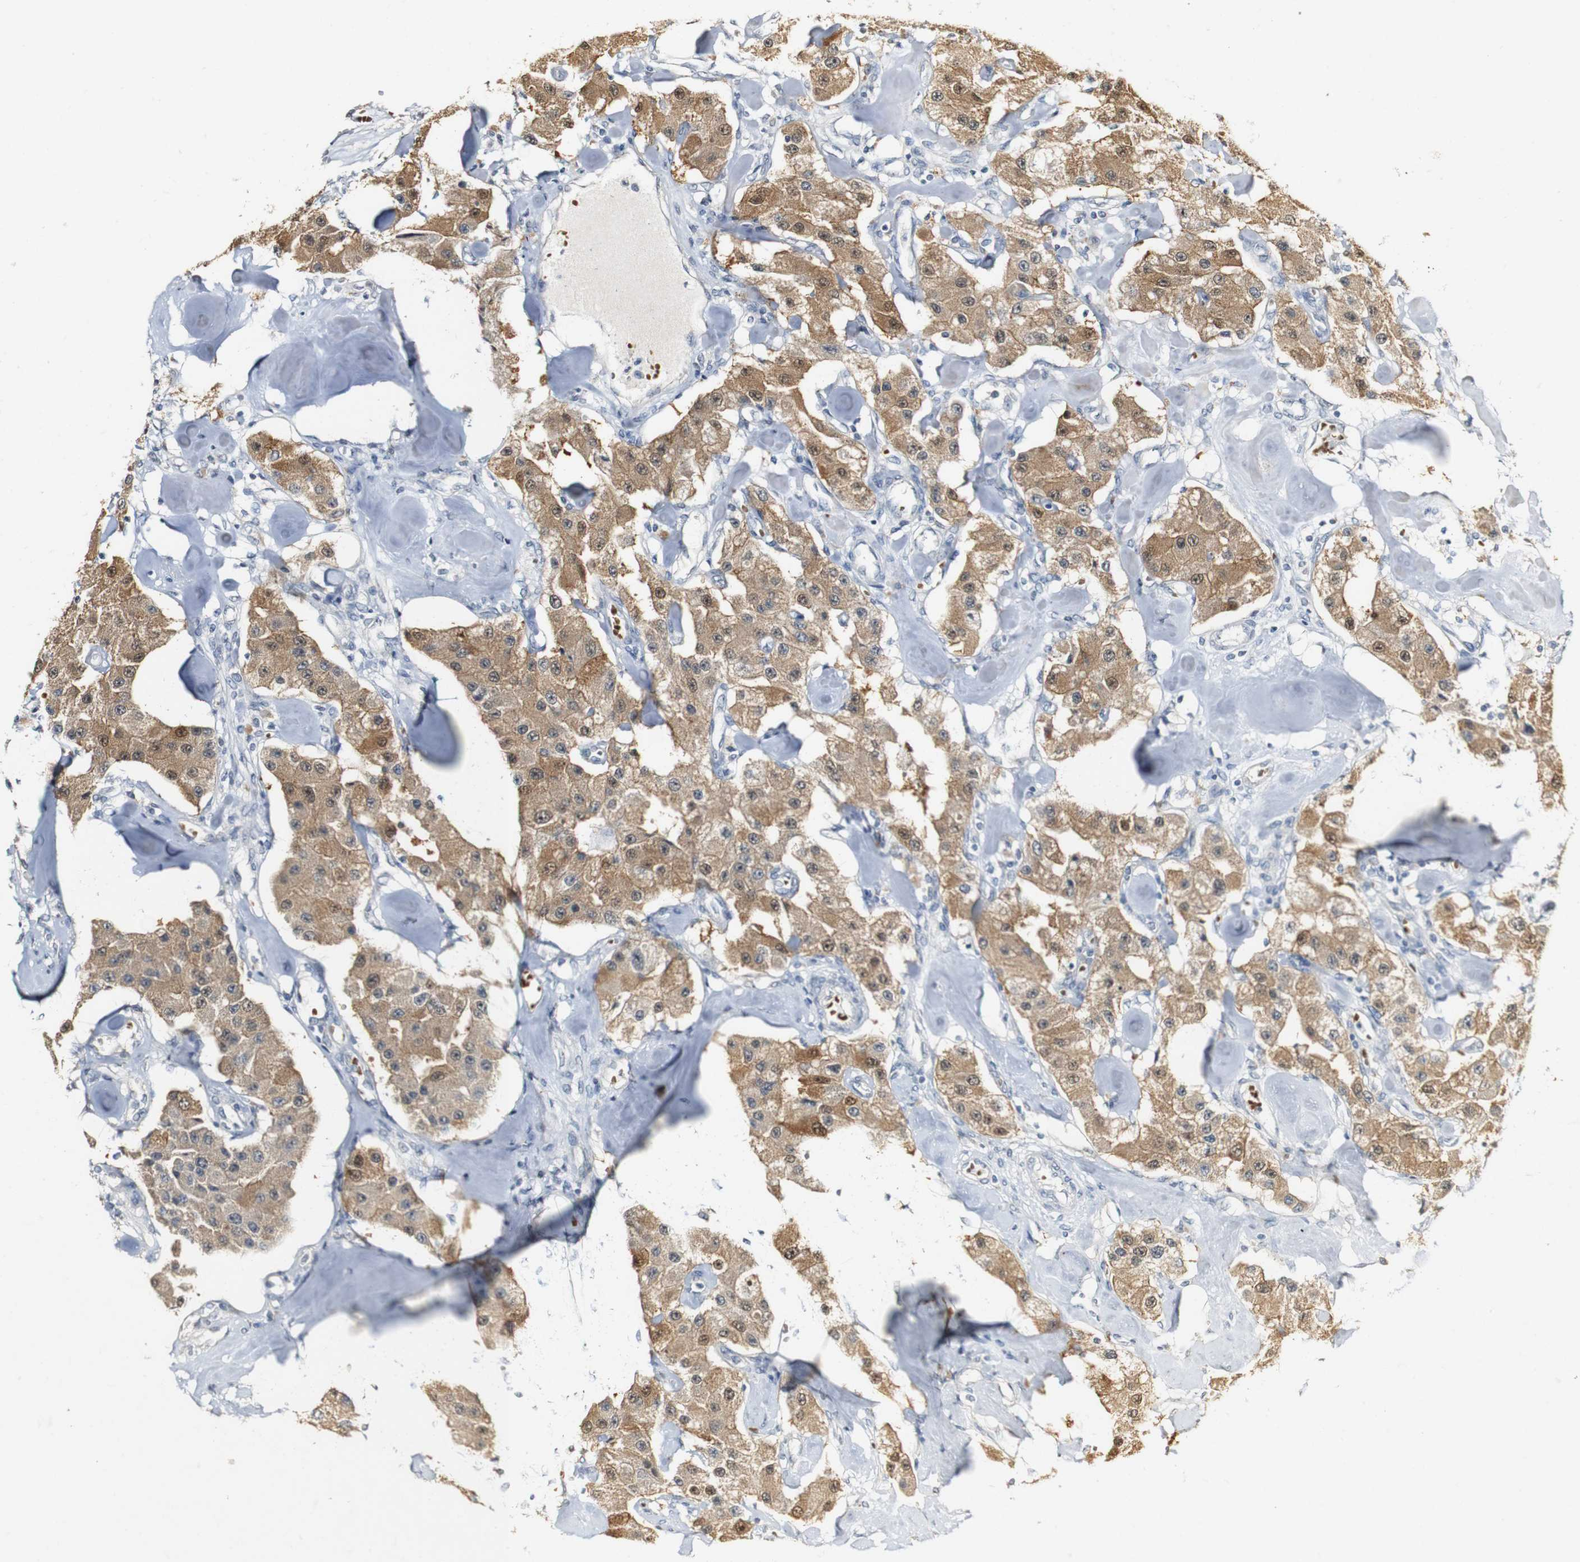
{"staining": {"intensity": "moderate", "quantity": ">75%", "location": "cytoplasmic/membranous,nuclear"}, "tissue": "carcinoid", "cell_type": "Tumor cells", "image_type": "cancer", "snomed": [{"axis": "morphology", "description": "Carcinoid, malignant, NOS"}, {"axis": "topography", "description": "Pancreas"}], "caption": "An image showing moderate cytoplasmic/membranous and nuclear expression in about >75% of tumor cells in carcinoid, as visualized by brown immunohistochemical staining.", "gene": "SYT7", "patient": {"sex": "male", "age": 41}}